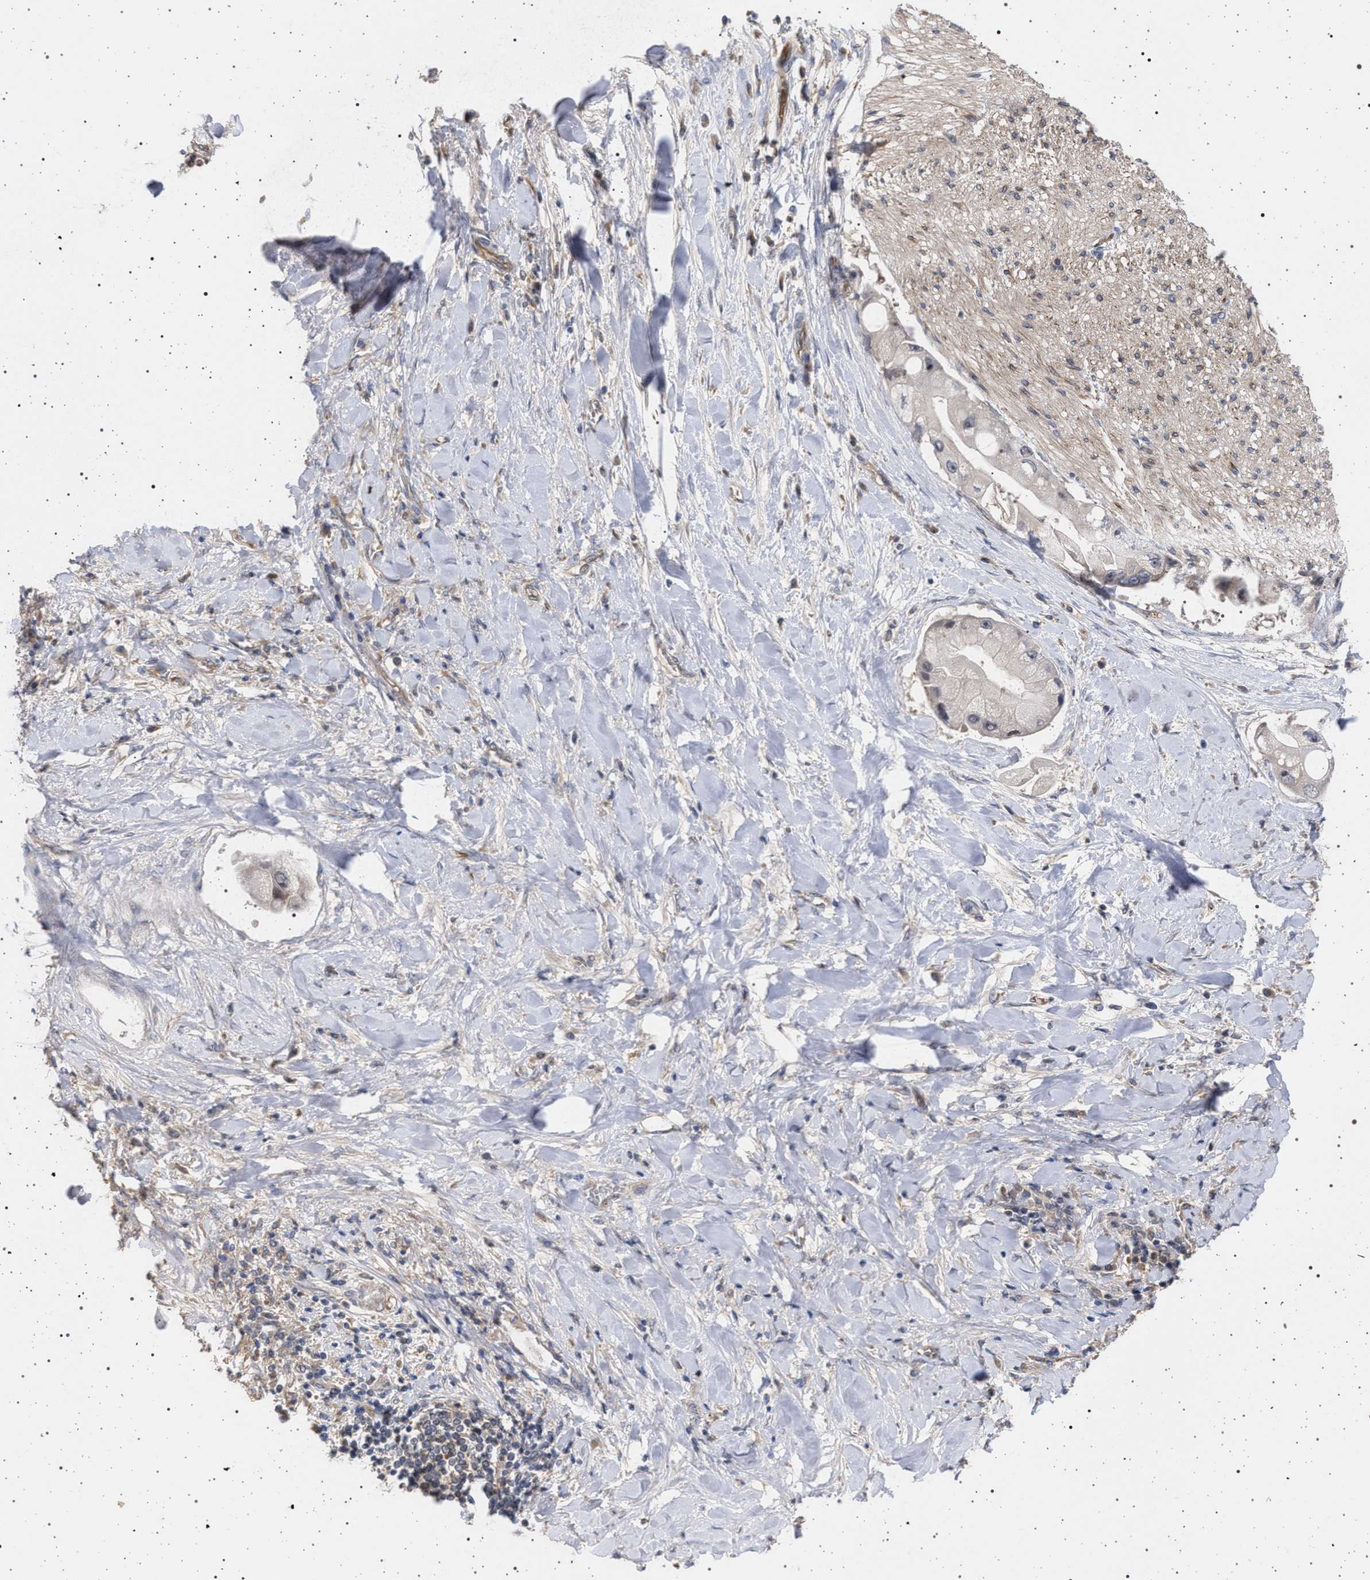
{"staining": {"intensity": "negative", "quantity": "none", "location": "none"}, "tissue": "liver cancer", "cell_type": "Tumor cells", "image_type": "cancer", "snomed": [{"axis": "morphology", "description": "Cholangiocarcinoma"}, {"axis": "topography", "description": "Liver"}], "caption": "A histopathology image of human cholangiocarcinoma (liver) is negative for staining in tumor cells.", "gene": "RBM48", "patient": {"sex": "male", "age": 50}}